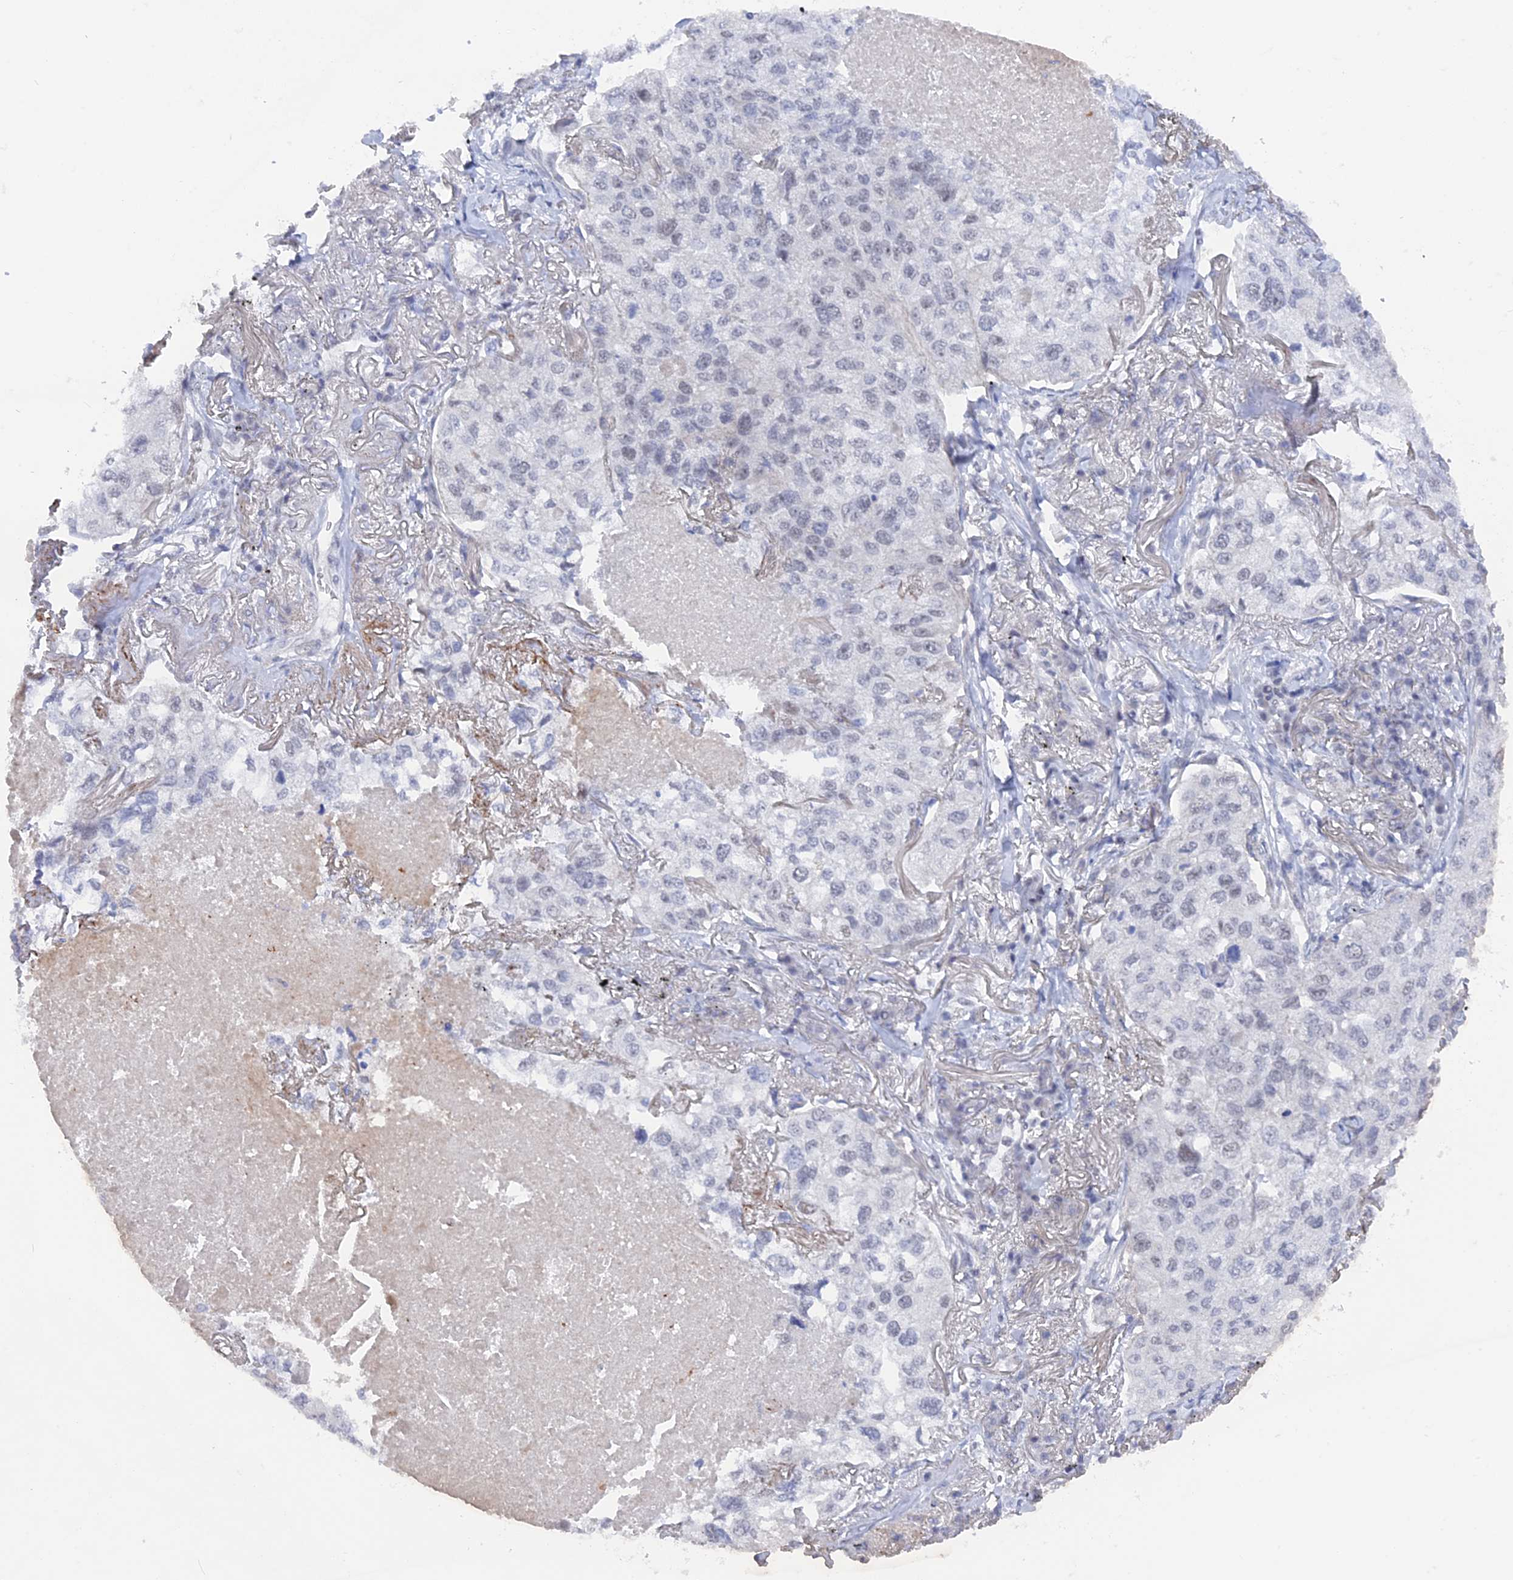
{"staining": {"intensity": "negative", "quantity": "none", "location": "none"}, "tissue": "lung cancer", "cell_type": "Tumor cells", "image_type": "cancer", "snomed": [{"axis": "morphology", "description": "Adenocarcinoma, NOS"}, {"axis": "topography", "description": "Lung"}], "caption": "This micrograph is of adenocarcinoma (lung) stained with immunohistochemistry to label a protein in brown with the nuclei are counter-stained blue. There is no staining in tumor cells.", "gene": "BRD2", "patient": {"sex": "male", "age": 65}}